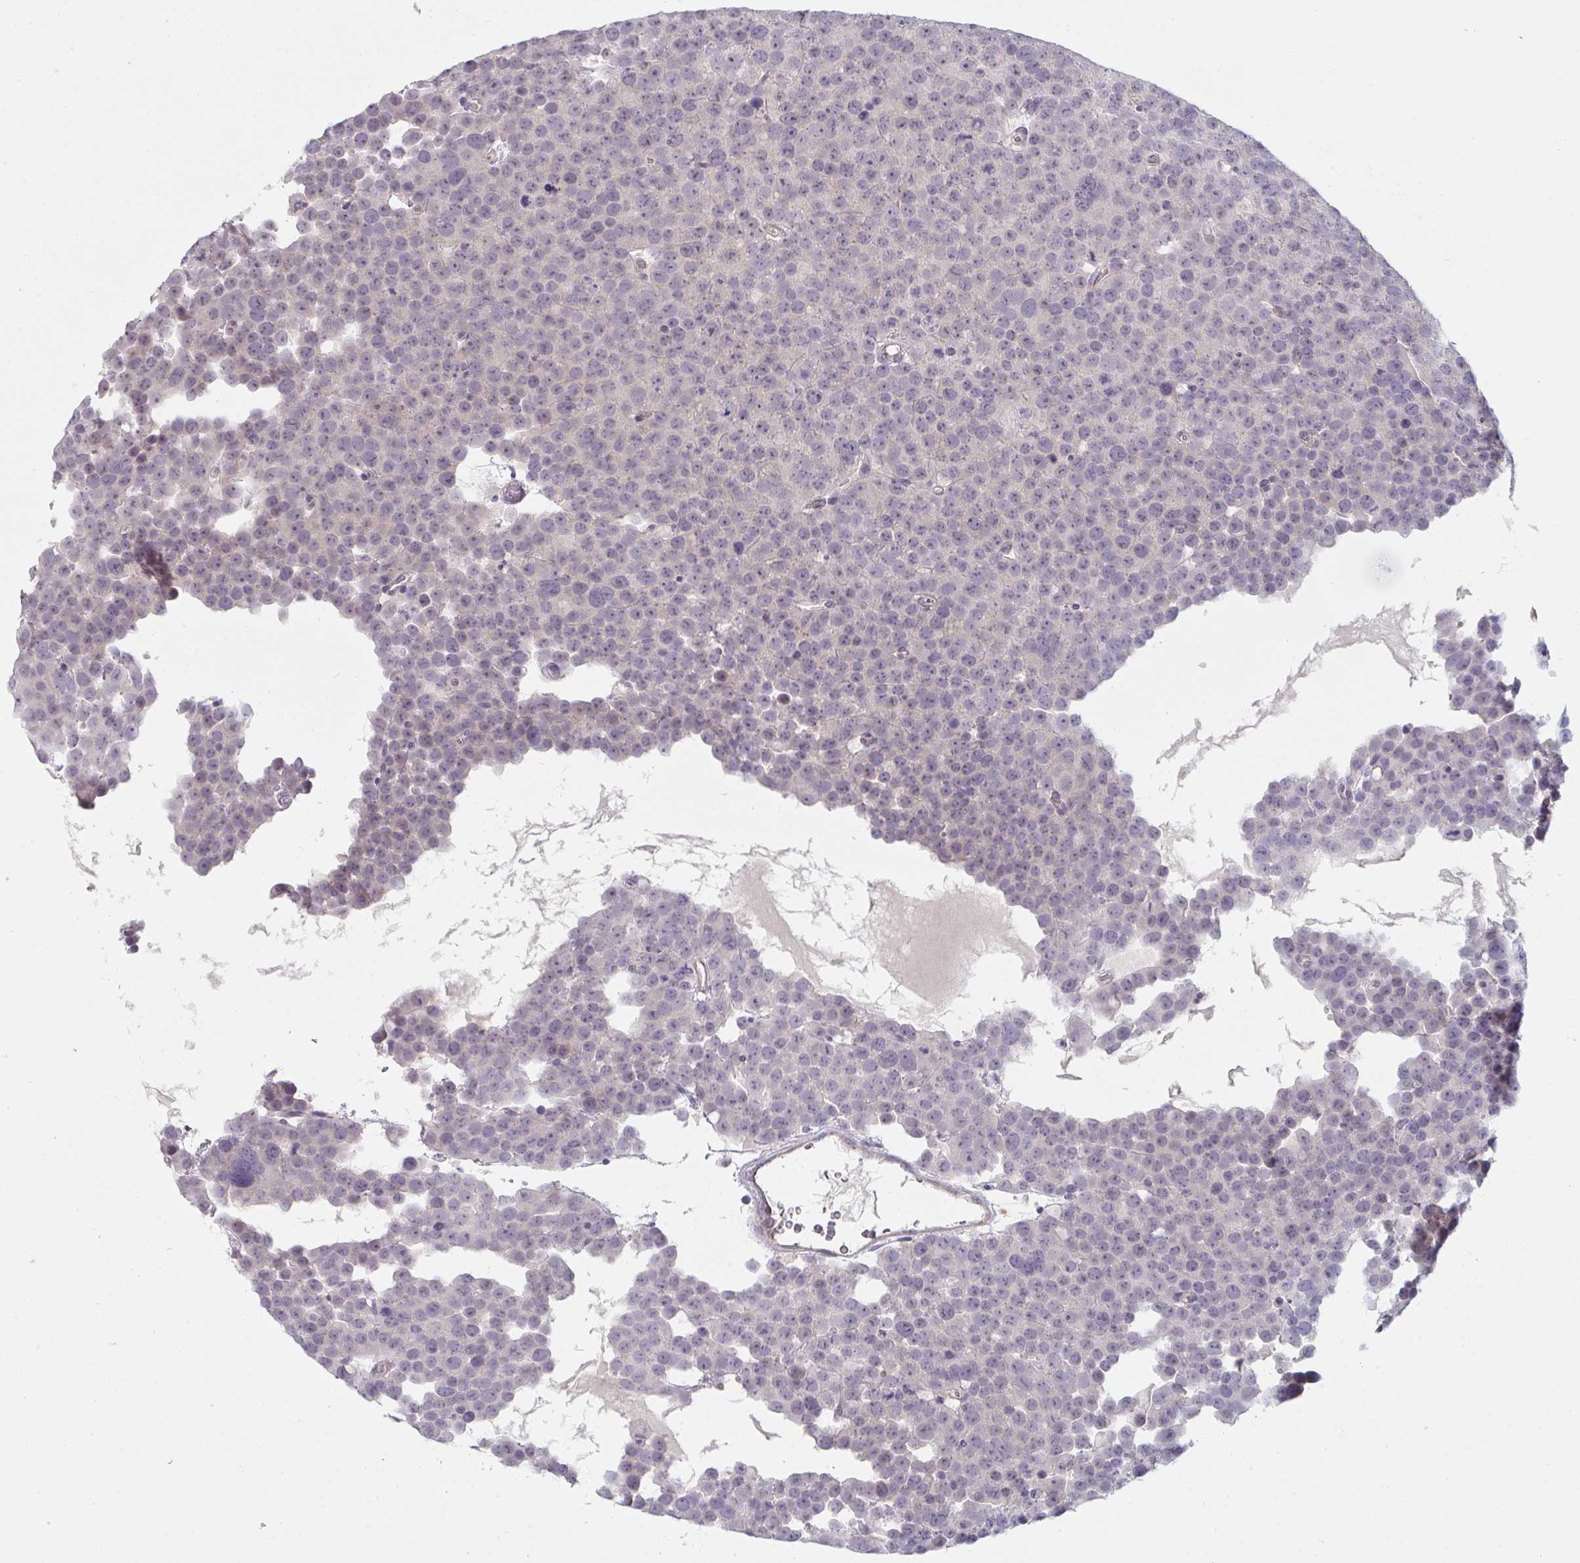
{"staining": {"intensity": "negative", "quantity": "none", "location": "none"}, "tissue": "testis cancer", "cell_type": "Tumor cells", "image_type": "cancer", "snomed": [{"axis": "morphology", "description": "Seminoma, NOS"}, {"axis": "topography", "description": "Testis"}], "caption": "This is a micrograph of immunohistochemistry (IHC) staining of testis cancer, which shows no staining in tumor cells.", "gene": "ZNF214", "patient": {"sex": "male", "age": 71}}